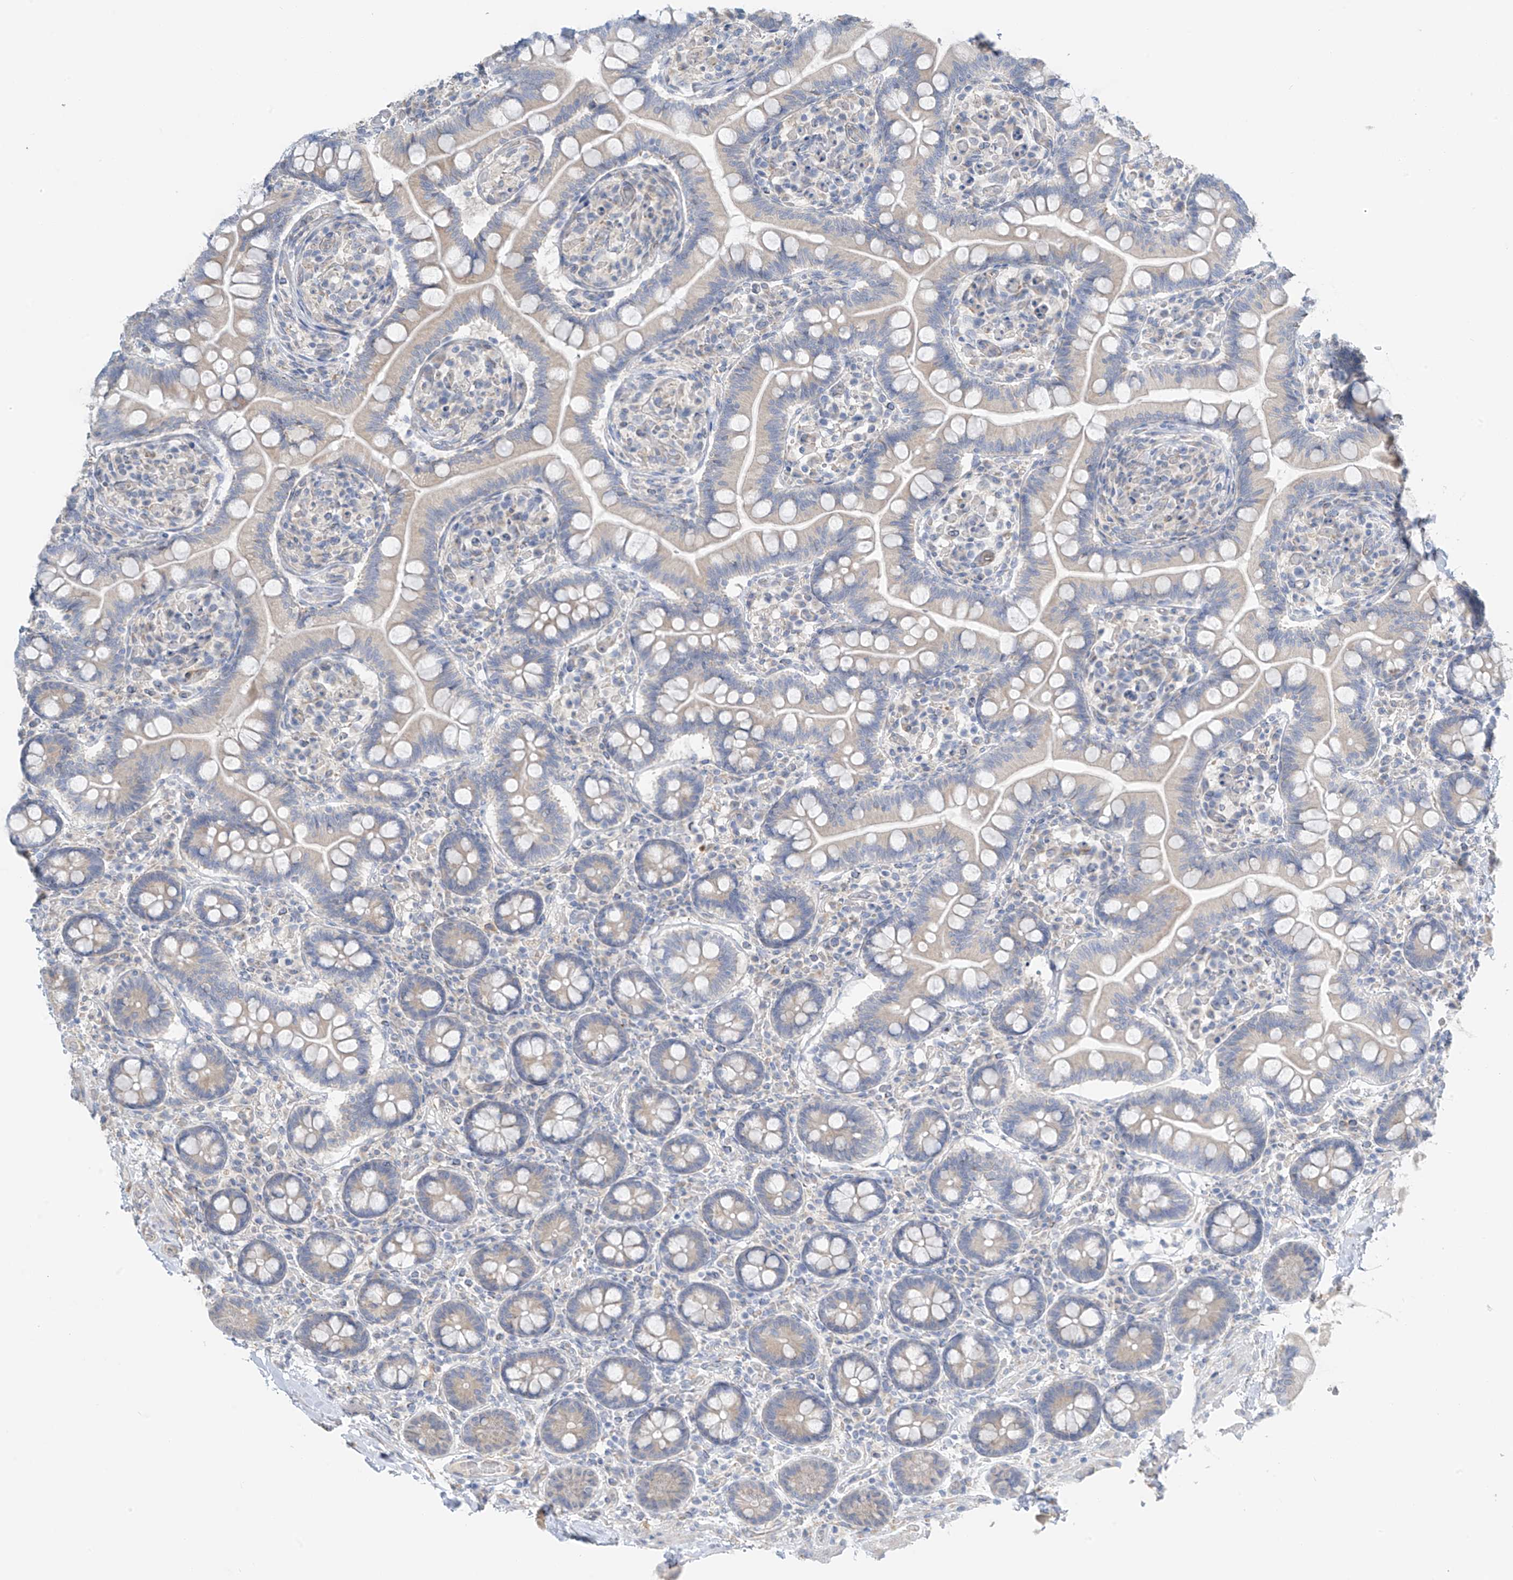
{"staining": {"intensity": "negative", "quantity": "none", "location": "none"}, "tissue": "small intestine", "cell_type": "Glandular cells", "image_type": "normal", "snomed": [{"axis": "morphology", "description": "Normal tissue, NOS"}, {"axis": "topography", "description": "Small intestine"}], "caption": "High power microscopy histopathology image of an immunohistochemistry (IHC) histopathology image of unremarkable small intestine, revealing no significant expression in glandular cells.", "gene": "NALCN", "patient": {"sex": "female", "age": 64}}